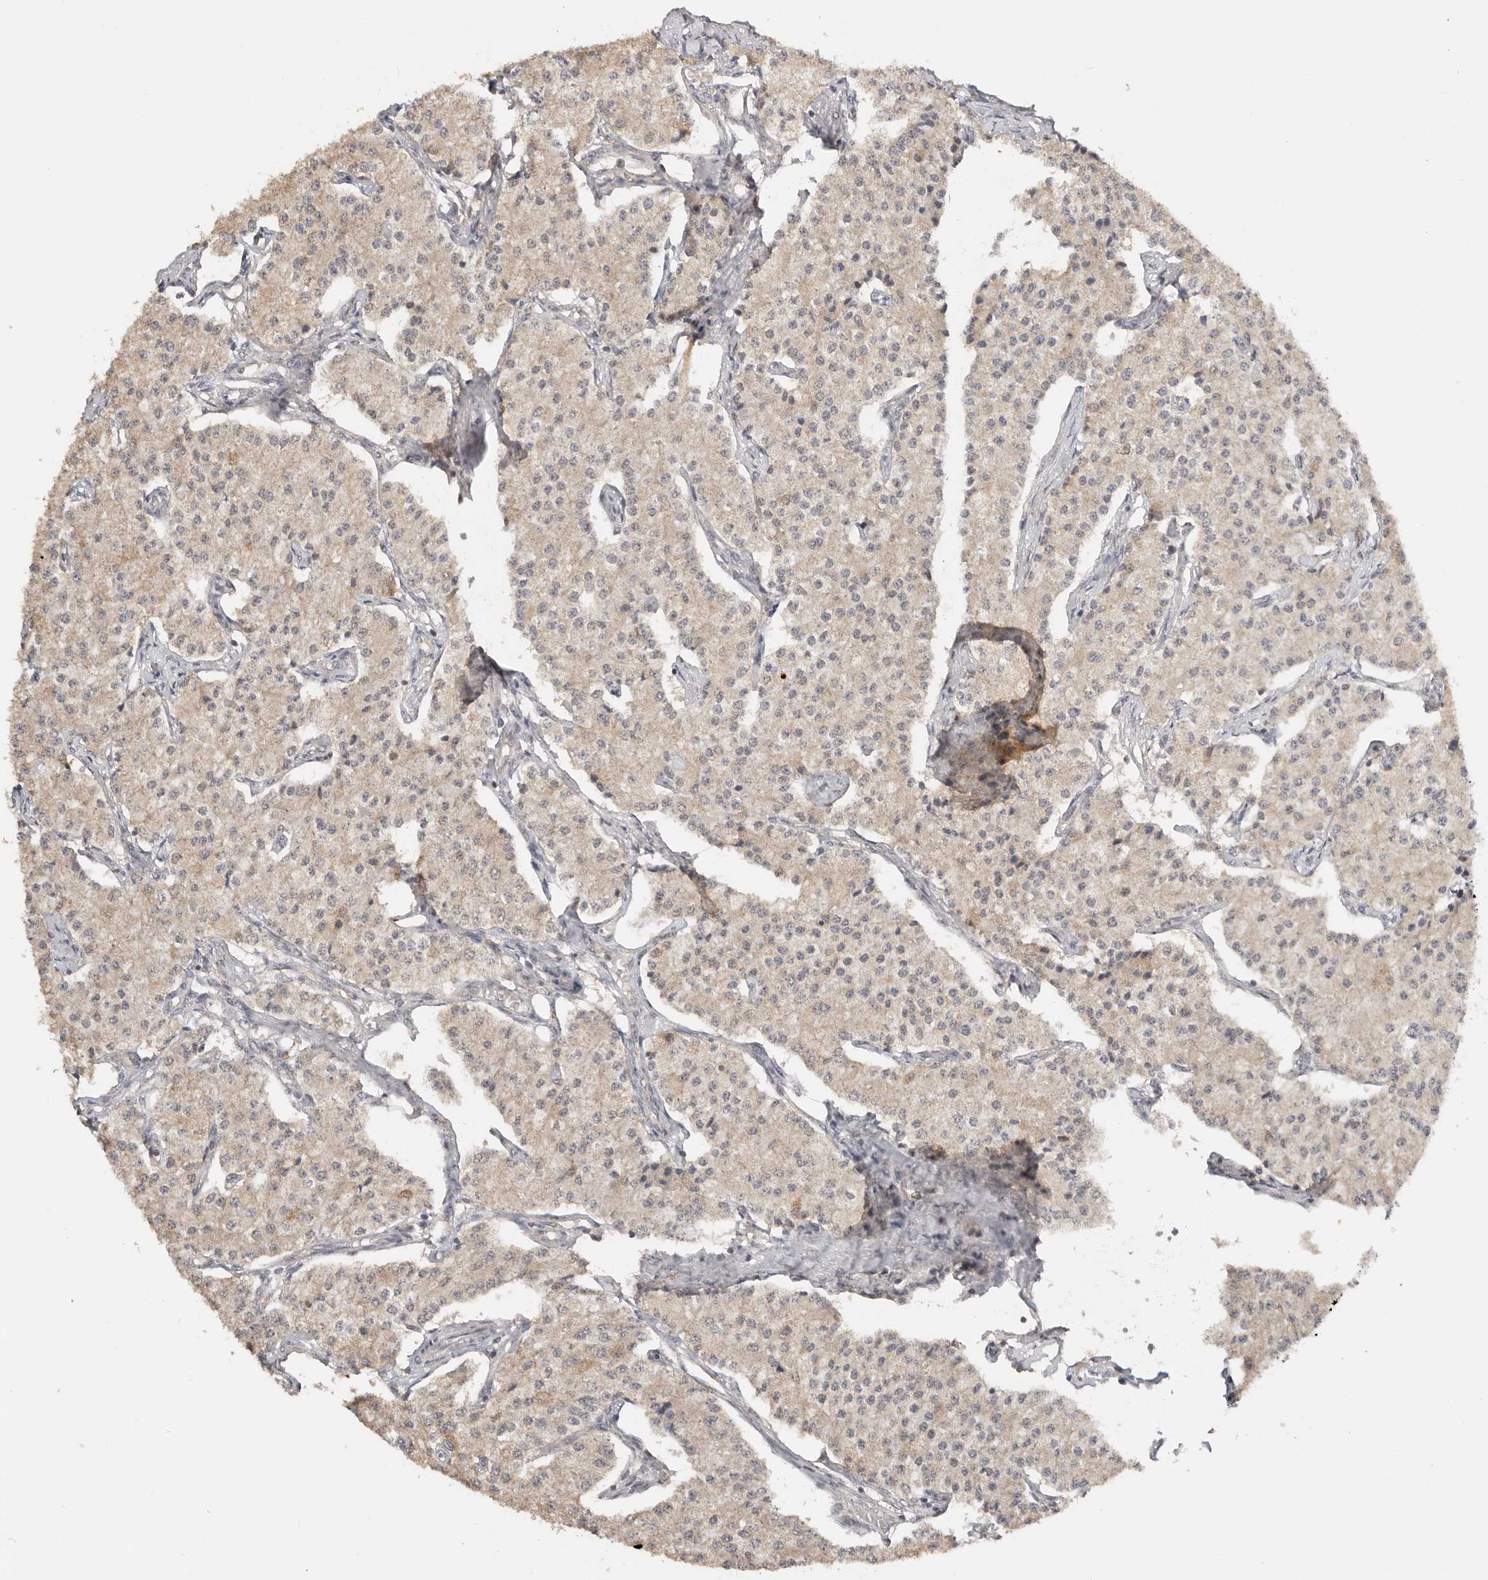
{"staining": {"intensity": "weak", "quantity": ">75%", "location": "cytoplasmic/membranous"}, "tissue": "carcinoid", "cell_type": "Tumor cells", "image_type": "cancer", "snomed": [{"axis": "morphology", "description": "Carcinoid, malignant, NOS"}, {"axis": "topography", "description": "Colon"}], "caption": "A high-resolution image shows immunohistochemistry staining of carcinoid, which shows weak cytoplasmic/membranous expression in approximately >75% of tumor cells.", "gene": "SEC14L1", "patient": {"sex": "female", "age": 52}}